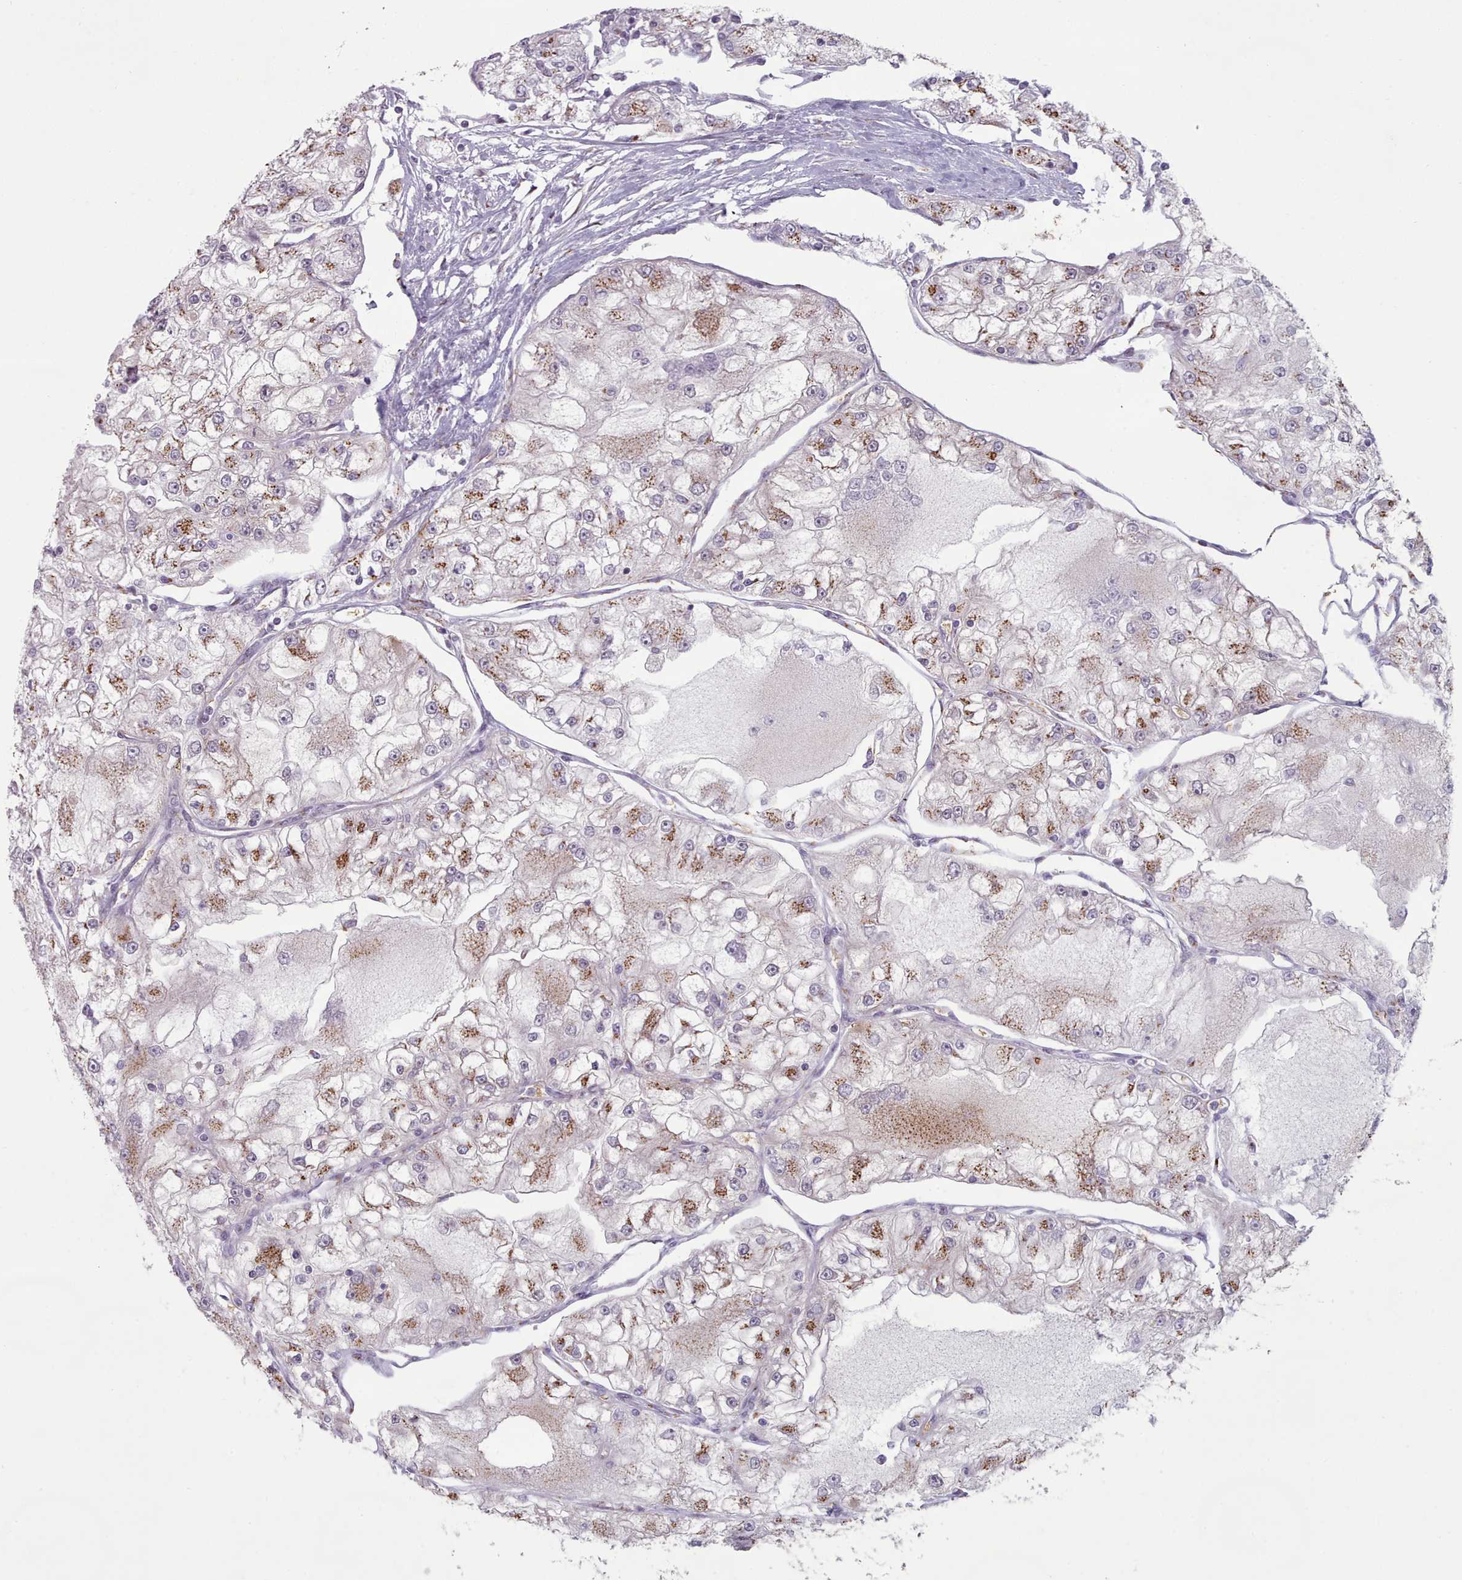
{"staining": {"intensity": "moderate", "quantity": ">75%", "location": "cytoplasmic/membranous"}, "tissue": "renal cancer", "cell_type": "Tumor cells", "image_type": "cancer", "snomed": [{"axis": "morphology", "description": "Adenocarcinoma, NOS"}, {"axis": "topography", "description": "Kidney"}], "caption": "Protein analysis of adenocarcinoma (renal) tissue reveals moderate cytoplasmic/membranous positivity in about >75% of tumor cells.", "gene": "MAN1B1", "patient": {"sex": "female", "age": 72}}